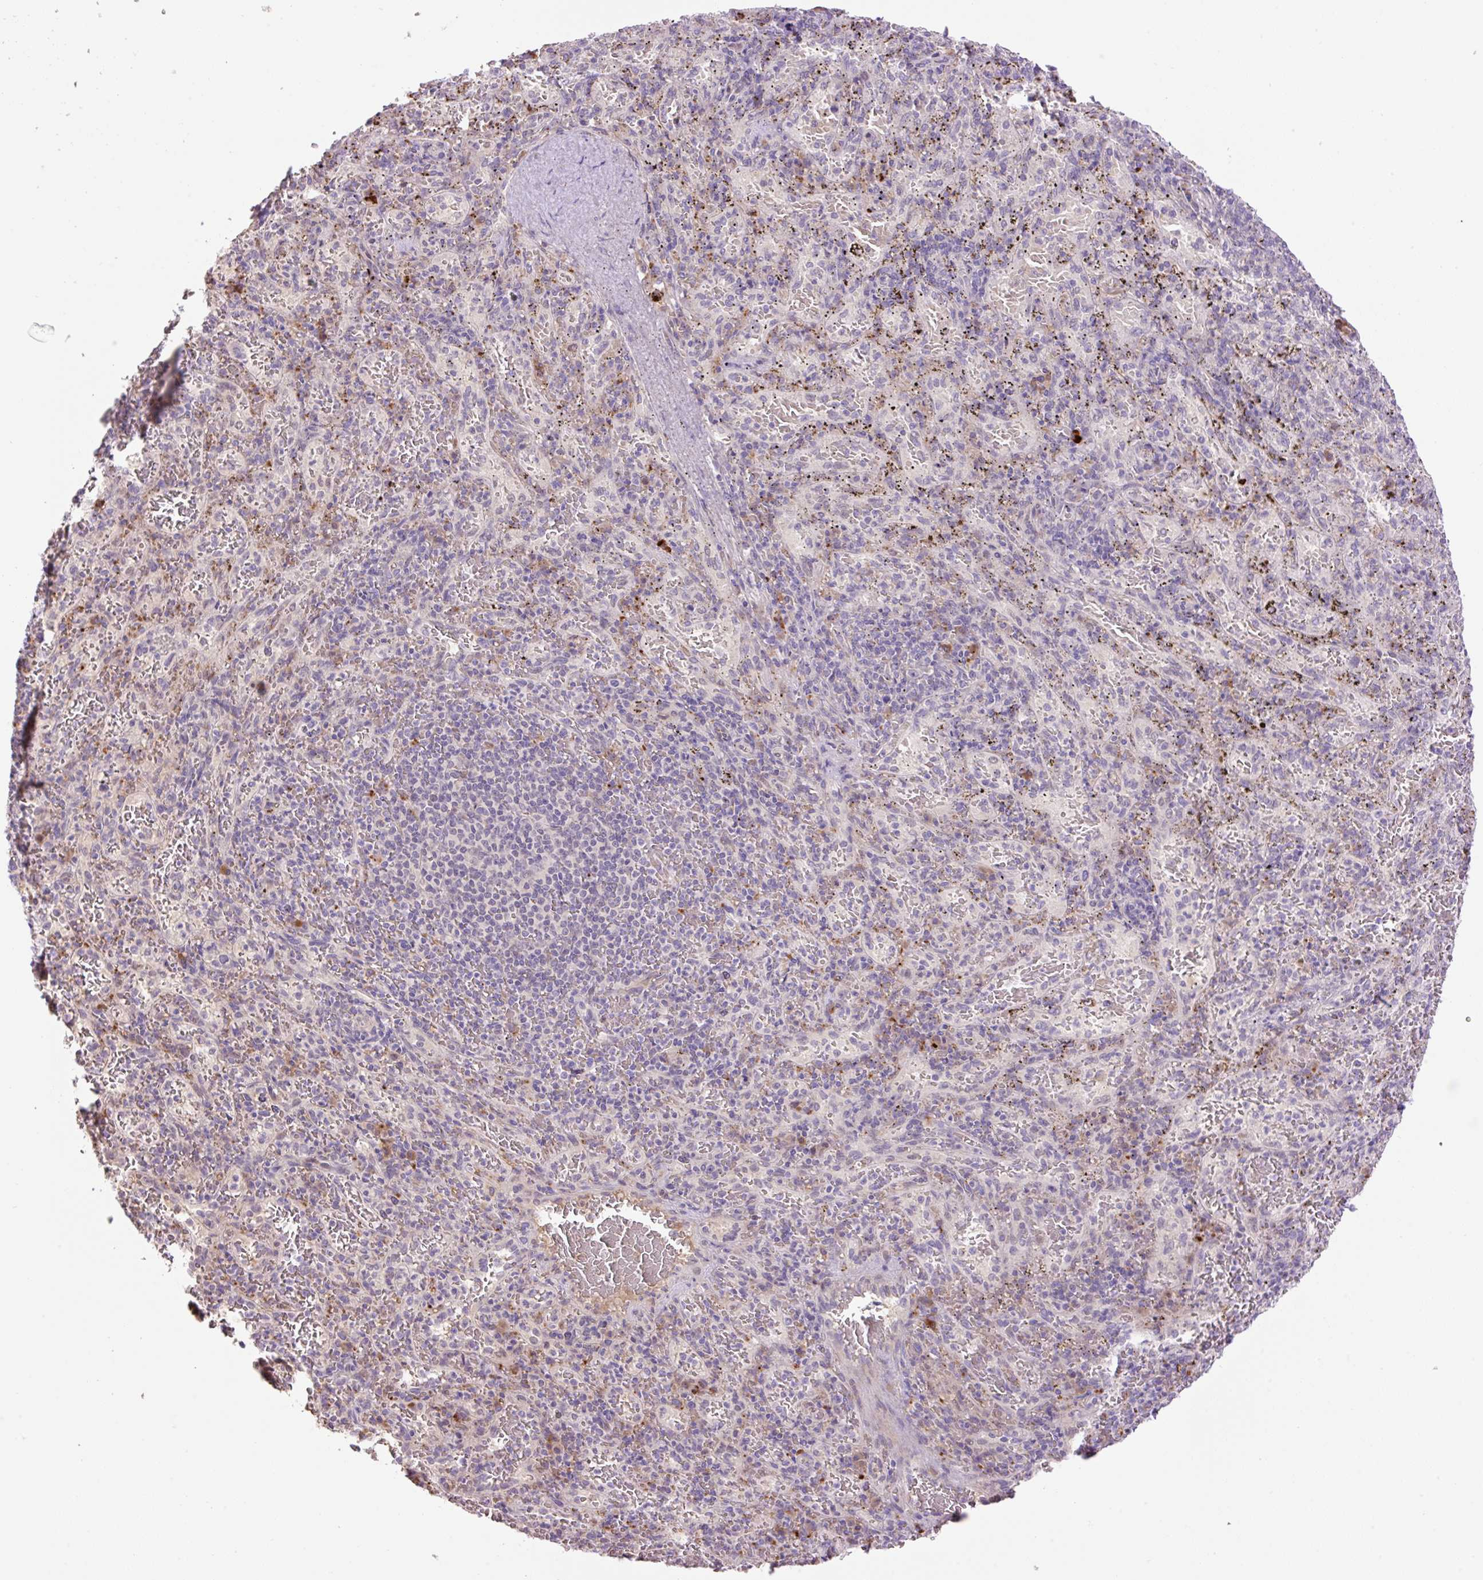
{"staining": {"intensity": "negative", "quantity": "none", "location": "none"}, "tissue": "spleen", "cell_type": "Cells in red pulp", "image_type": "normal", "snomed": [{"axis": "morphology", "description": "Normal tissue, NOS"}, {"axis": "topography", "description": "Spleen"}], "caption": "An immunohistochemistry image of unremarkable spleen is shown. There is no staining in cells in red pulp of spleen.", "gene": "HABP4", "patient": {"sex": "male", "age": 57}}